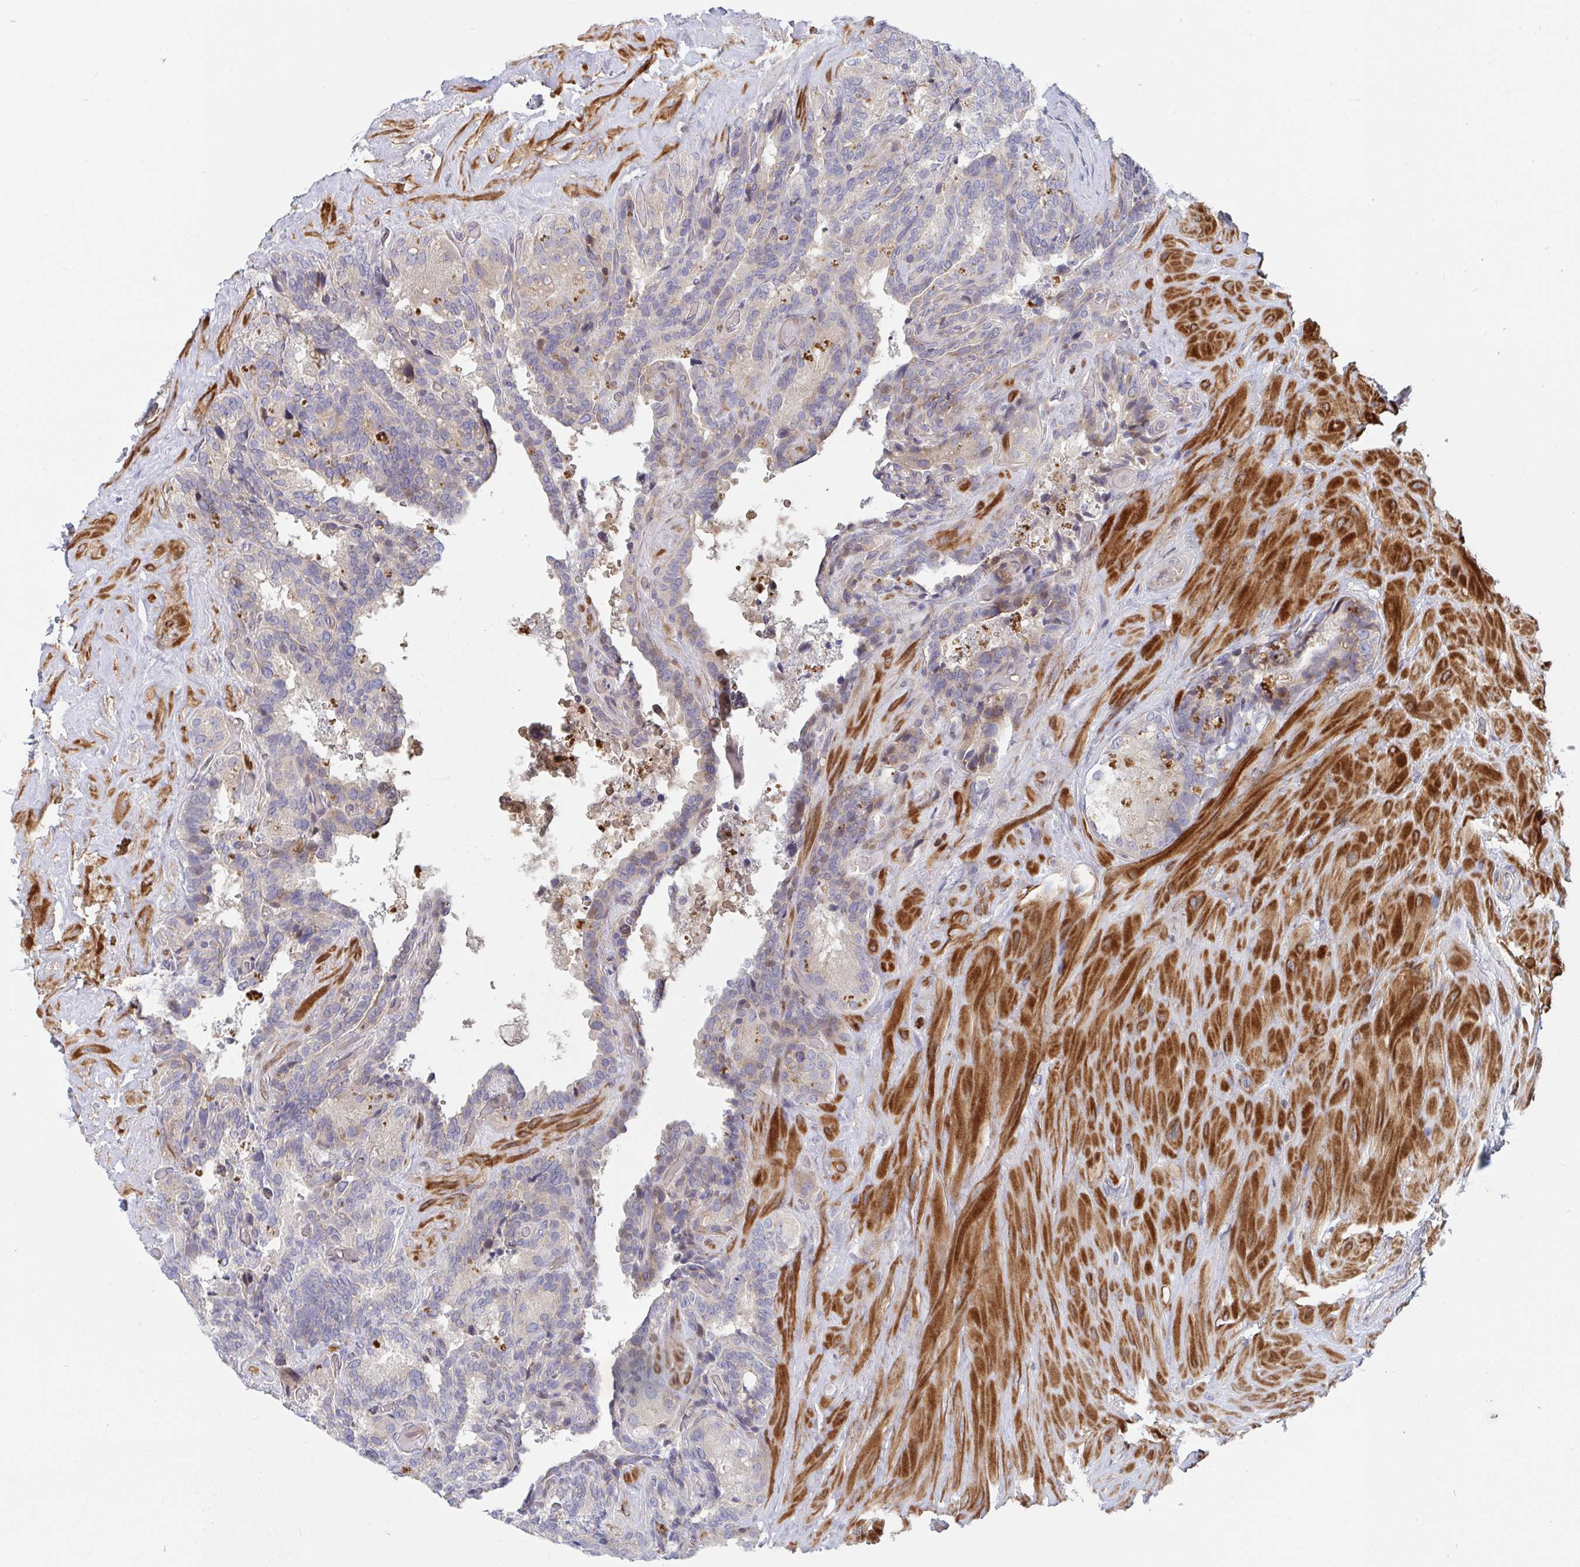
{"staining": {"intensity": "weak", "quantity": "<25%", "location": "cytoplasmic/membranous"}, "tissue": "seminal vesicle", "cell_type": "Glandular cells", "image_type": "normal", "snomed": [{"axis": "morphology", "description": "Normal tissue, NOS"}, {"axis": "topography", "description": "Seminal veicle"}], "caption": "IHC image of unremarkable seminal vesicle: human seminal vesicle stained with DAB (3,3'-diaminobenzidine) demonstrates no significant protein expression in glandular cells. (Immunohistochemistry, brightfield microscopy, high magnification).", "gene": "TNFSF4", "patient": {"sex": "male", "age": 60}}